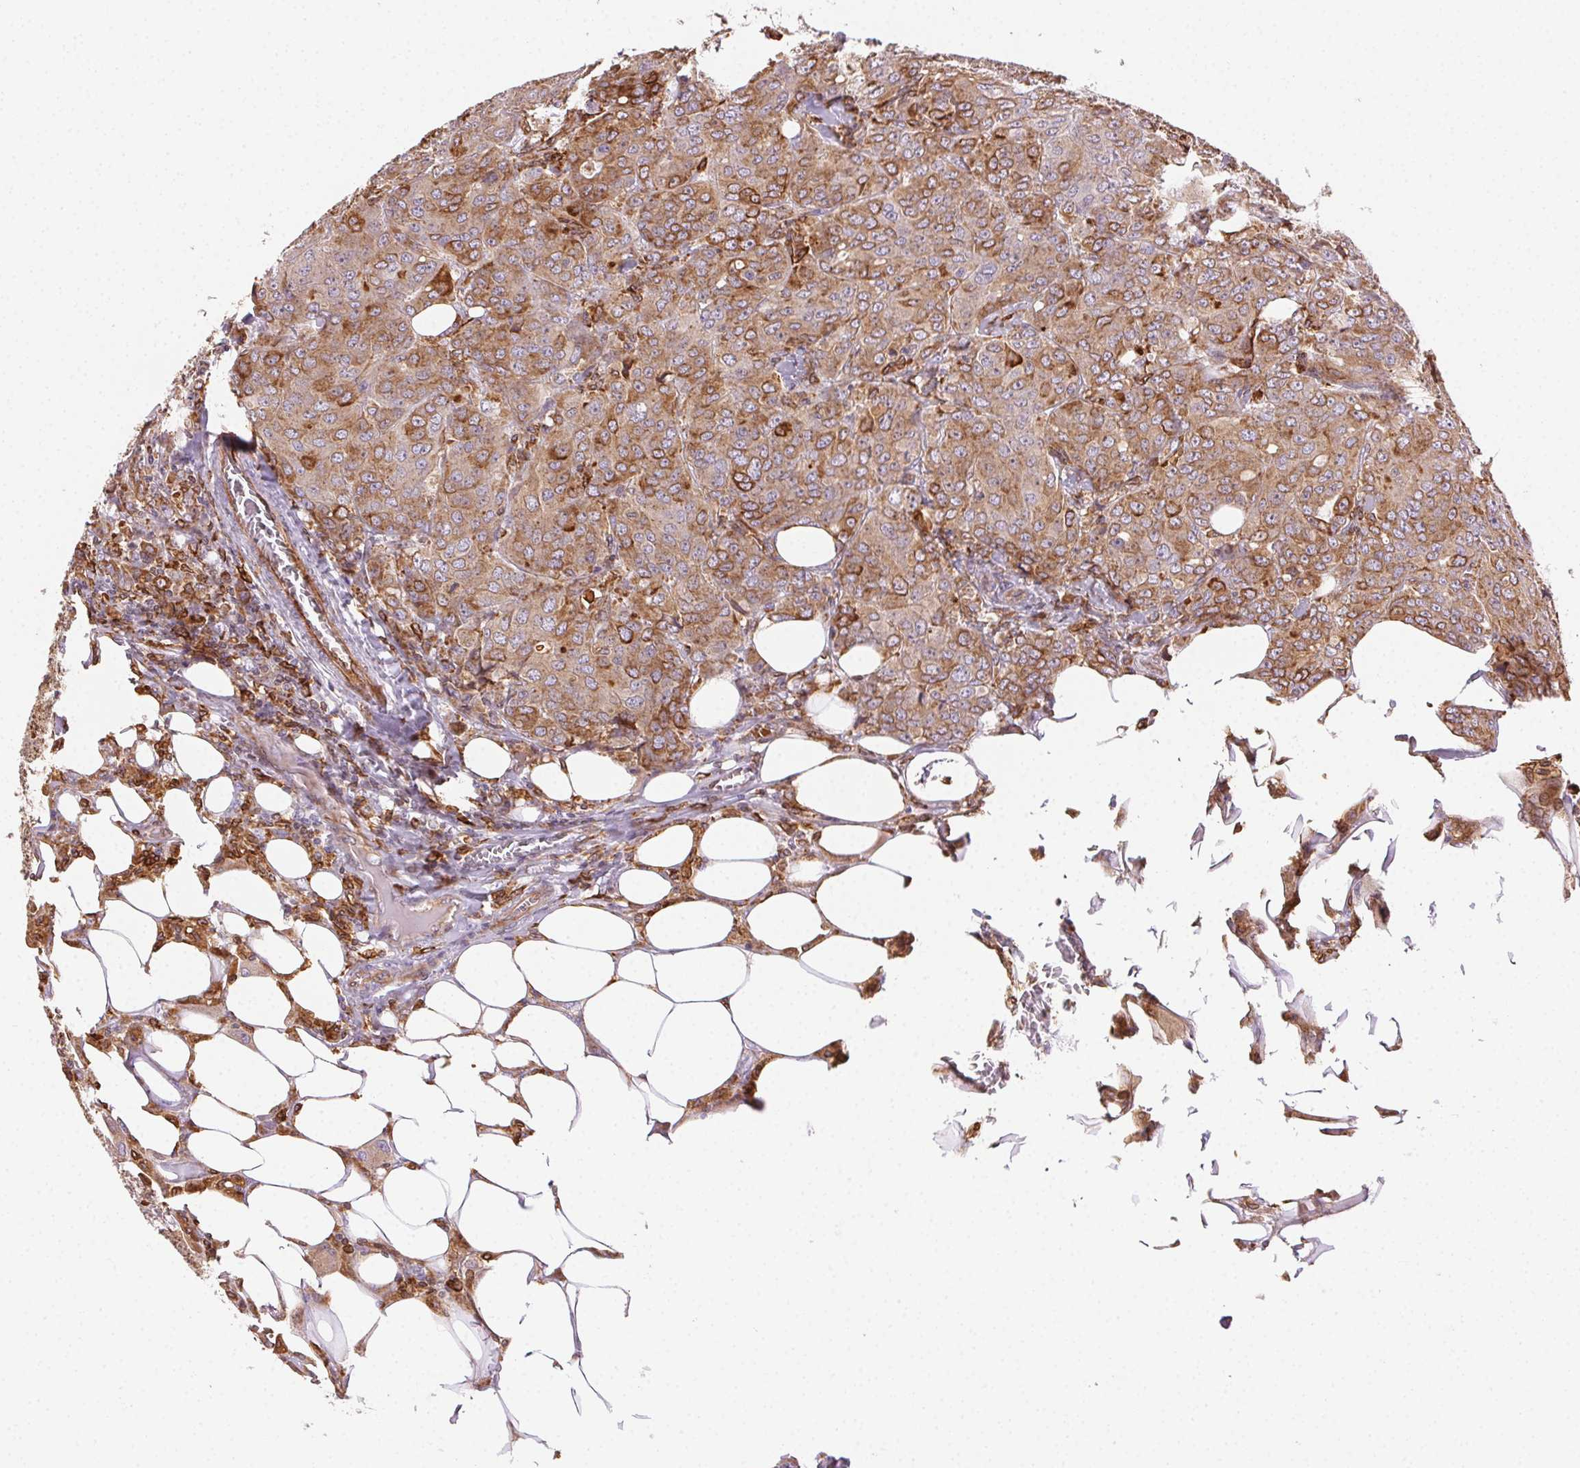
{"staining": {"intensity": "moderate", "quantity": ">75%", "location": "cytoplasmic/membranous"}, "tissue": "breast cancer", "cell_type": "Tumor cells", "image_type": "cancer", "snomed": [{"axis": "morphology", "description": "Duct carcinoma"}, {"axis": "topography", "description": "Breast"}], "caption": "Immunohistochemical staining of human breast cancer displays medium levels of moderate cytoplasmic/membranous positivity in approximately >75% of tumor cells.", "gene": "RNASET2", "patient": {"sex": "female", "age": 43}}